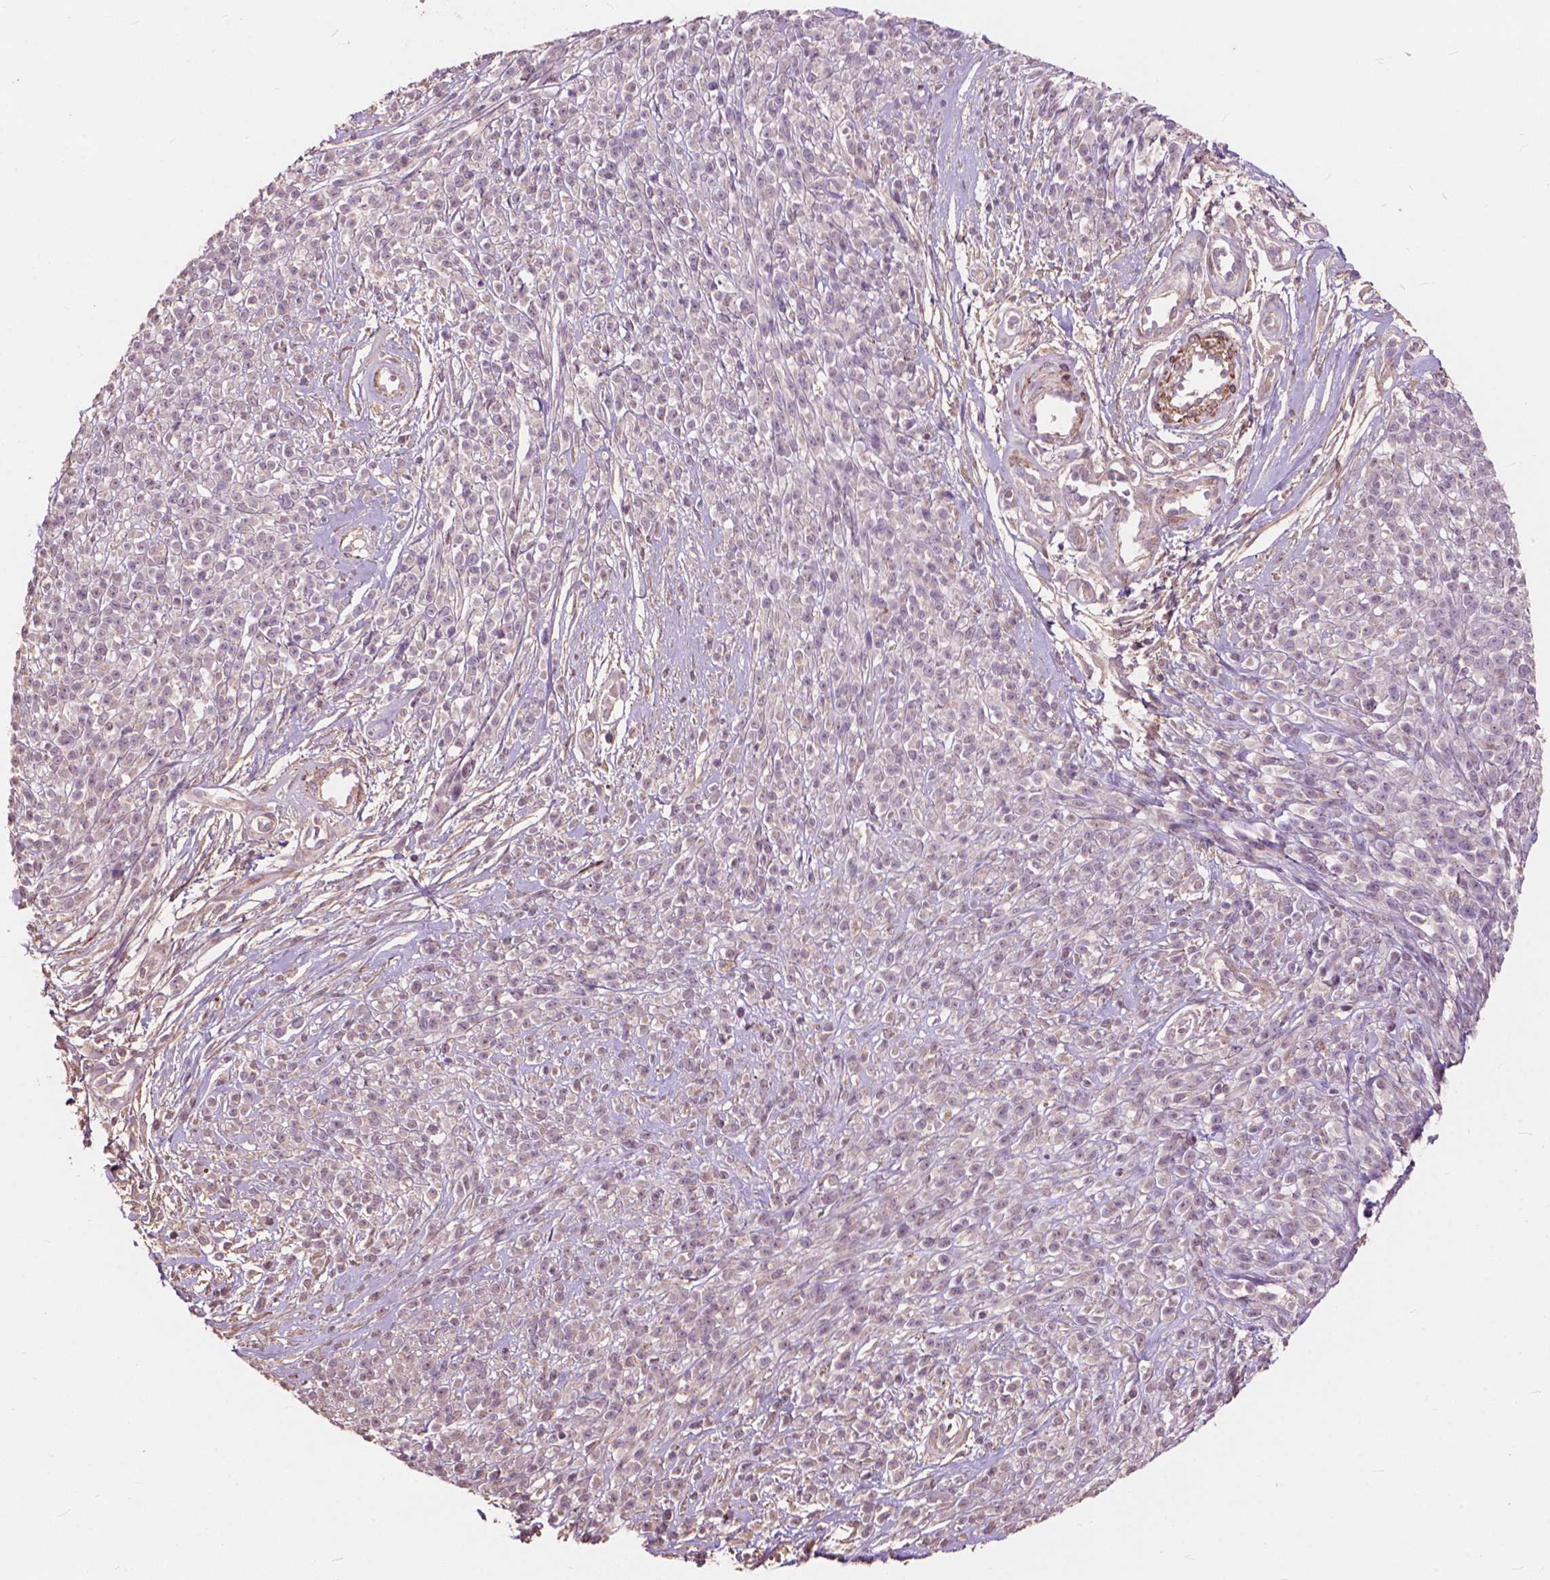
{"staining": {"intensity": "negative", "quantity": "none", "location": "none"}, "tissue": "melanoma", "cell_type": "Tumor cells", "image_type": "cancer", "snomed": [{"axis": "morphology", "description": "Malignant melanoma, NOS"}, {"axis": "topography", "description": "Skin"}, {"axis": "topography", "description": "Skin of trunk"}], "caption": "Tumor cells are negative for brown protein staining in melanoma.", "gene": "FNIP1", "patient": {"sex": "male", "age": 74}}